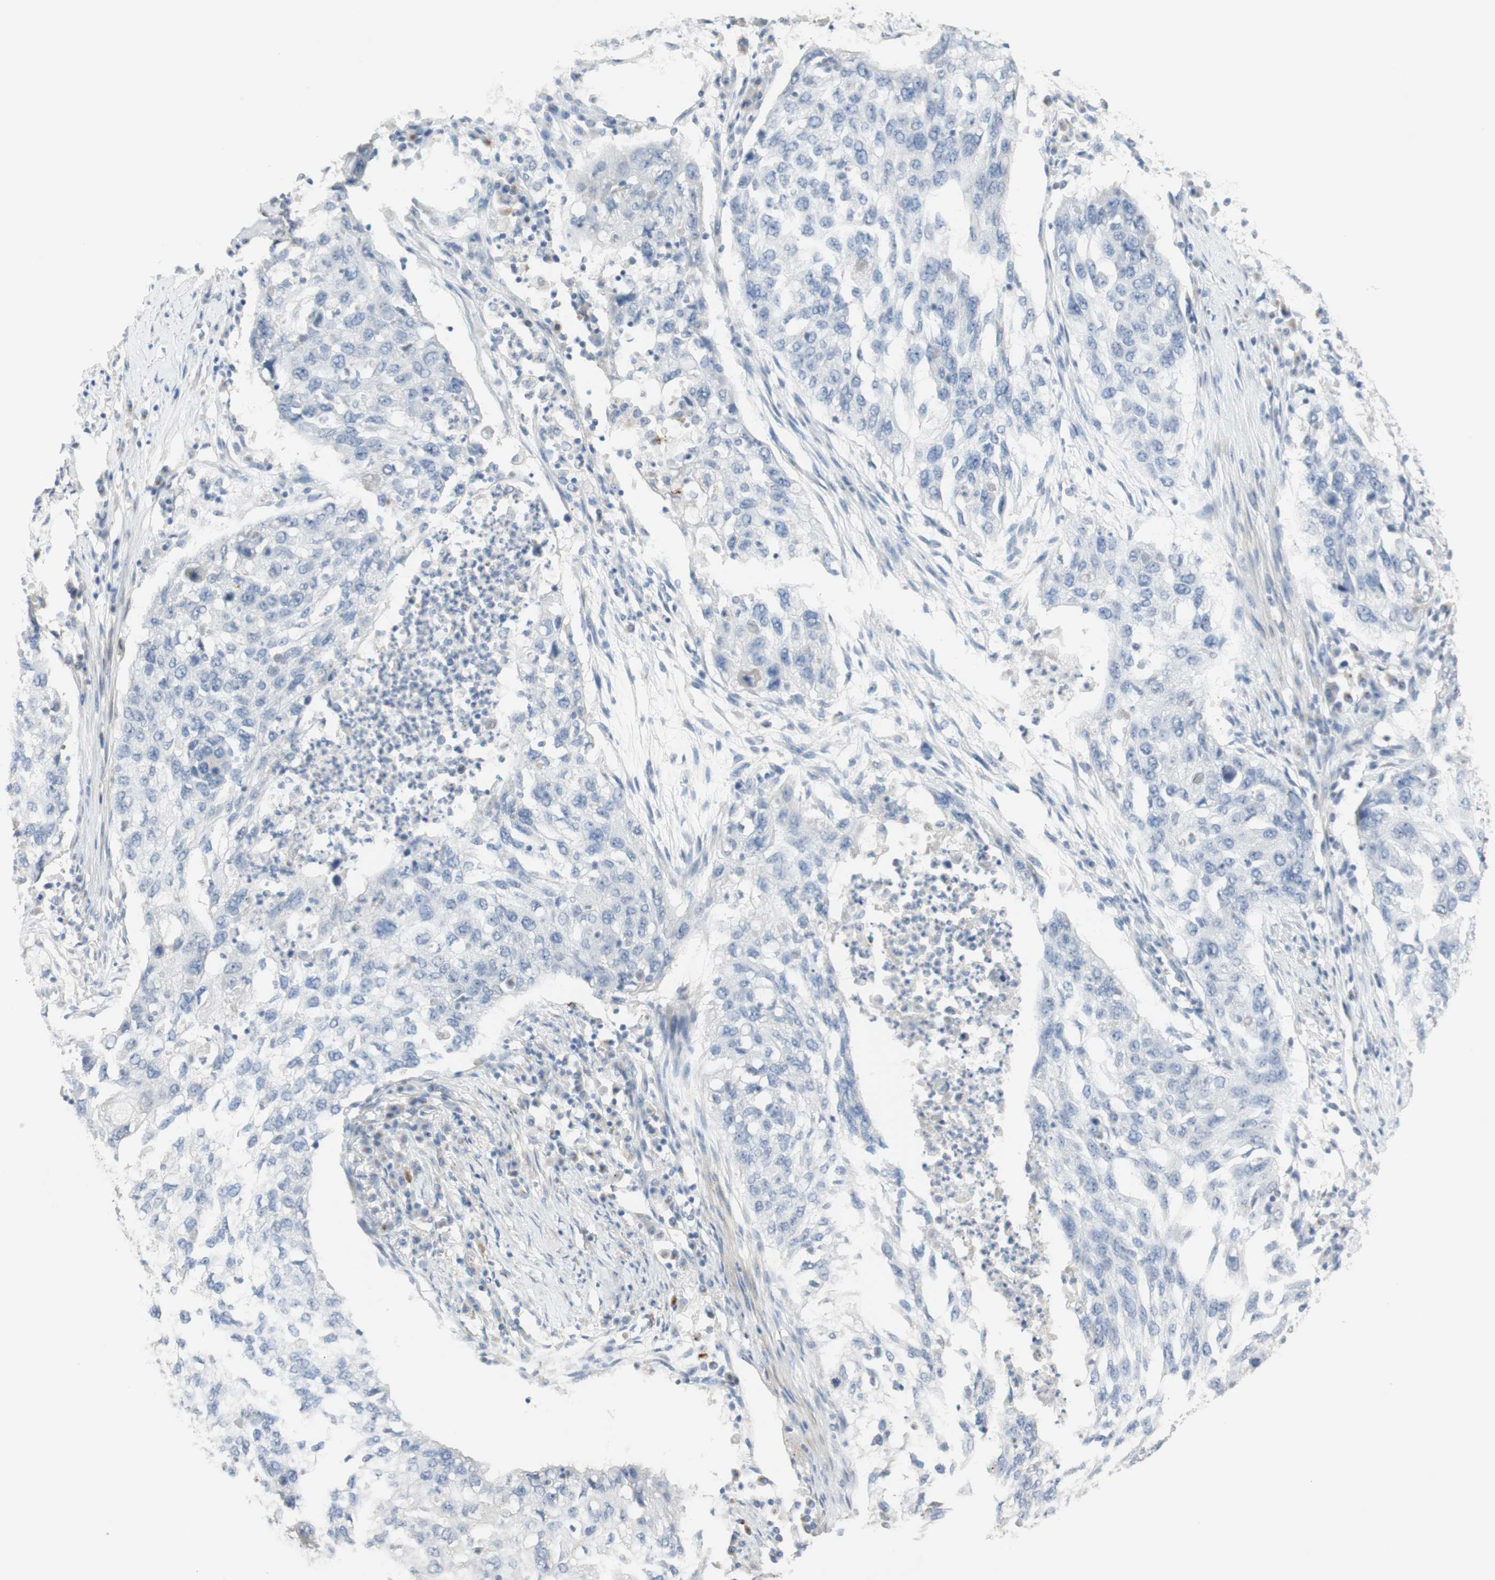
{"staining": {"intensity": "negative", "quantity": "none", "location": "none"}, "tissue": "lung cancer", "cell_type": "Tumor cells", "image_type": "cancer", "snomed": [{"axis": "morphology", "description": "Squamous cell carcinoma, NOS"}, {"axis": "topography", "description": "Lung"}], "caption": "Immunohistochemistry micrograph of neoplastic tissue: human lung cancer (squamous cell carcinoma) stained with DAB (3,3'-diaminobenzidine) exhibits no significant protein positivity in tumor cells.", "gene": "MANEA", "patient": {"sex": "female", "age": 63}}